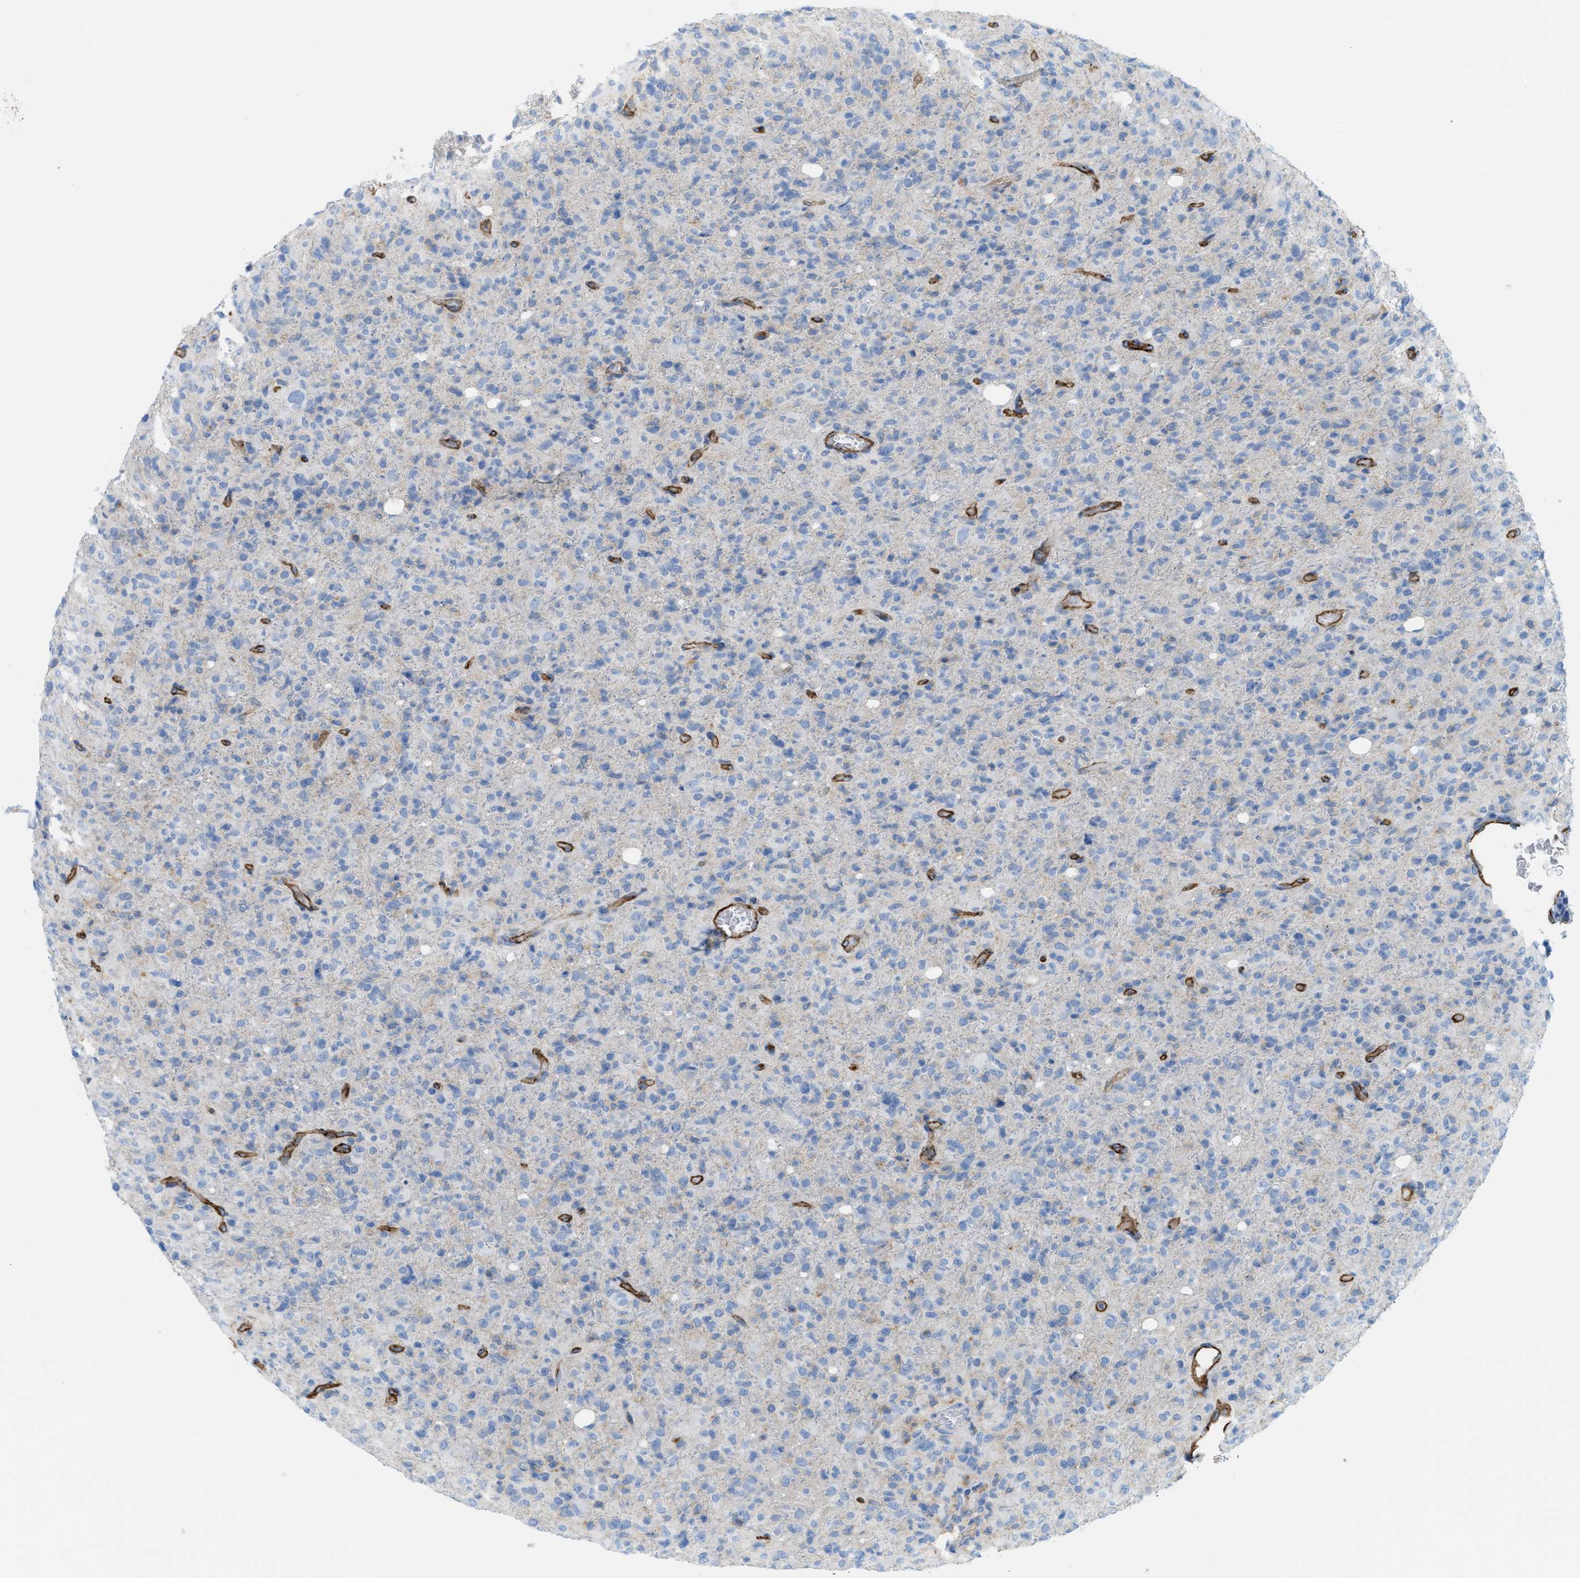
{"staining": {"intensity": "negative", "quantity": "none", "location": "none"}, "tissue": "glioma", "cell_type": "Tumor cells", "image_type": "cancer", "snomed": [{"axis": "morphology", "description": "Glioma, malignant, High grade"}, {"axis": "topography", "description": "Brain"}], "caption": "IHC image of human glioma stained for a protein (brown), which reveals no staining in tumor cells.", "gene": "SLC3A2", "patient": {"sex": "female", "age": 57}}